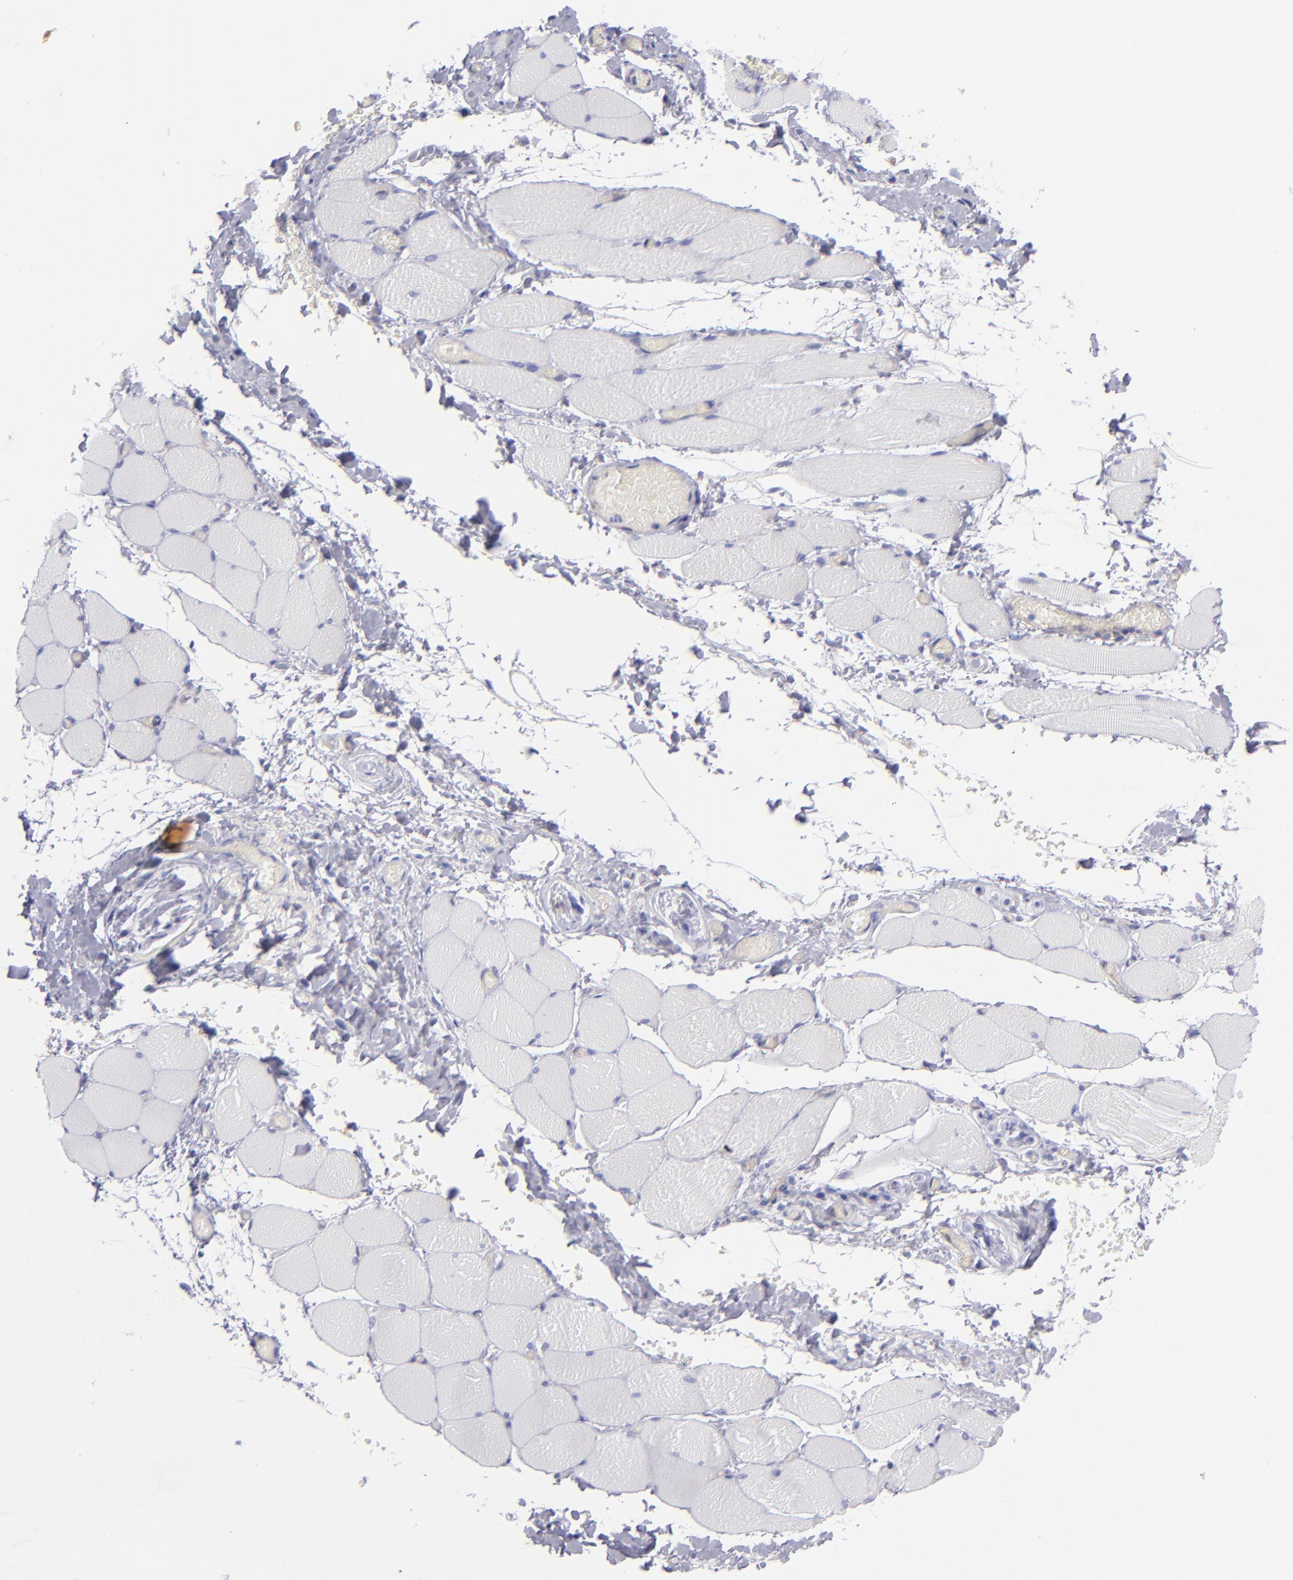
{"staining": {"intensity": "negative", "quantity": "none", "location": "none"}, "tissue": "skeletal muscle", "cell_type": "Myocytes", "image_type": "normal", "snomed": [{"axis": "morphology", "description": "Normal tissue, NOS"}, {"axis": "topography", "description": "Skeletal muscle"}, {"axis": "topography", "description": "Soft tissue"}], "caption": "The histopathology image displays no staining of myocytes in unremarkable skeletal muscle. Nuclei are stained in blue.", "gene": "ENTPD1", "patient": {"sex": "female", "age": 58}}